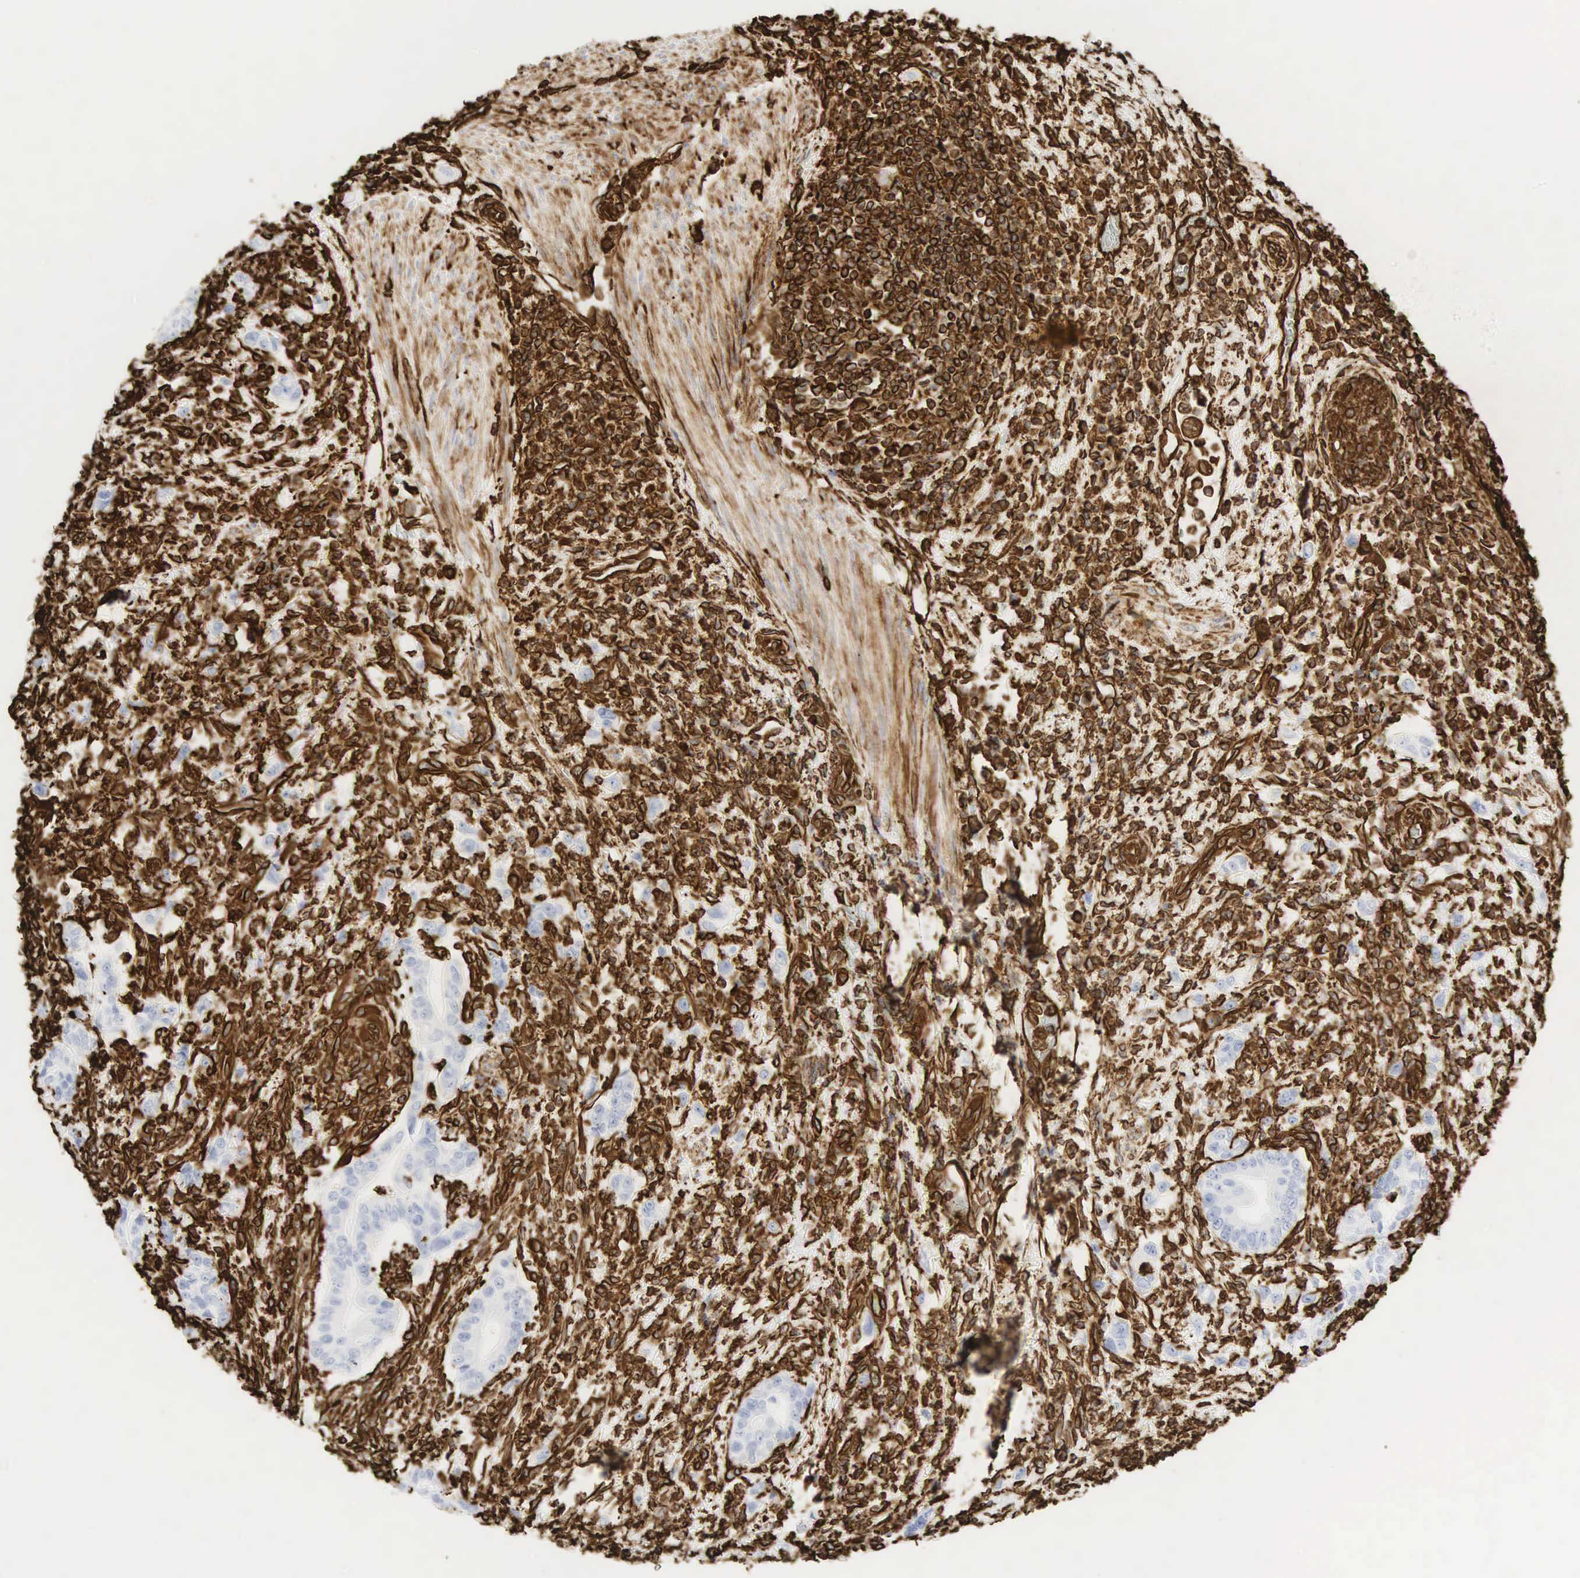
{"staining": {"intensity": "strong", "quantity": "<25%", "location": "cytoplasmic/membranous"}, "tissue": "stomach cancer", "cell_type": "Tumor cells", "image_type": "cancer", "snomed": [{"axis": "morphology", "description": "Adenocarcinoma, NOS"}, {"axis": "topography", "description": "Stomach"}], "caption": "DAB immunohistochemical staining of human adenocarcinoma (stomach) shows strong cytoplasmic/membranous protein staining in about <25% of tumor cells. Nuclei are stained in blue.", "gene": "VIM", "patient": {"sex": "female", "age": 76}}